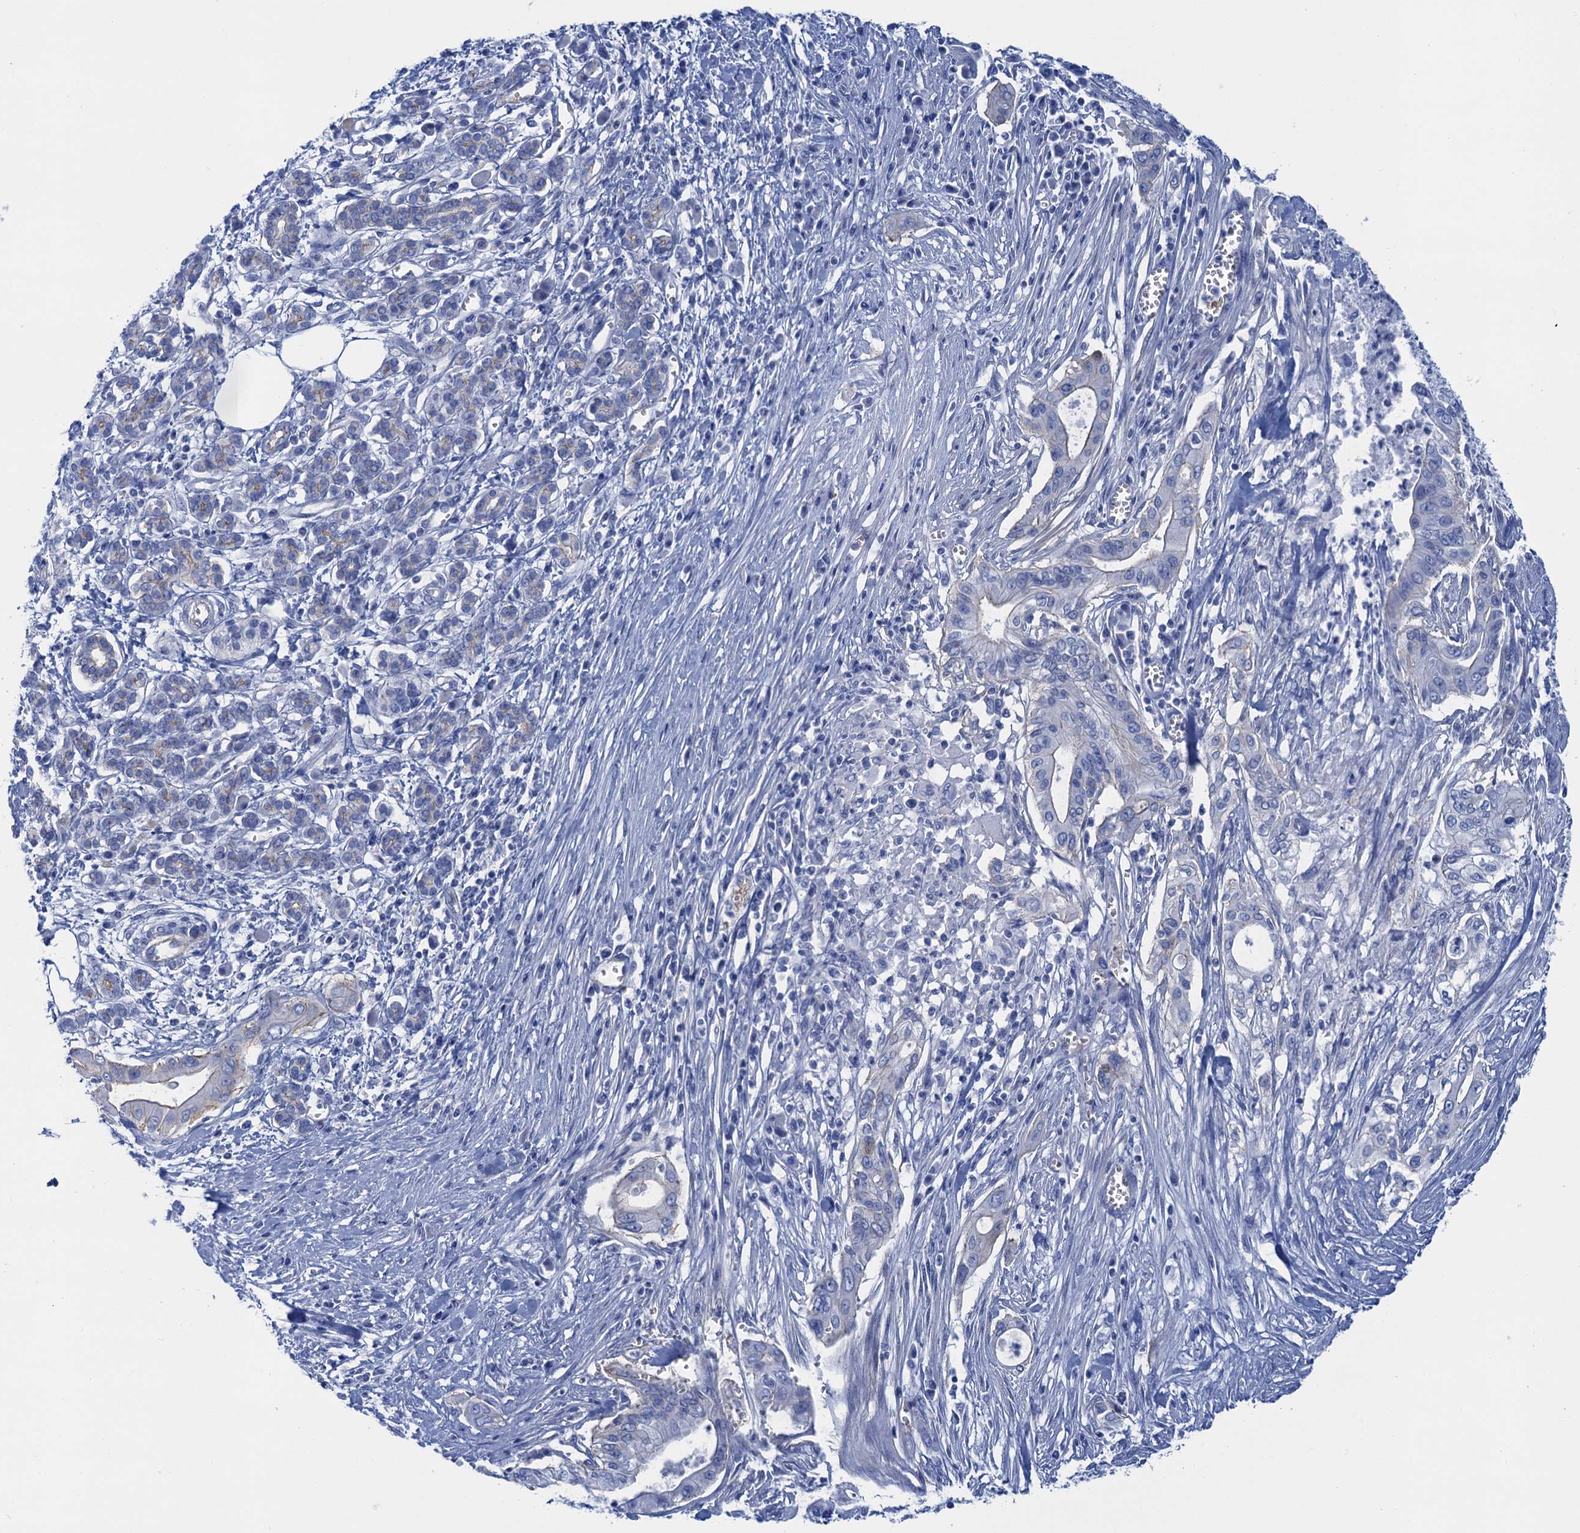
{"staining": {"intensity": "negative", "quantity": "none", "location": "none"}, "tissue": "pancreatic cancer", "cell_type": "Tumor cells", "image_type": "cancer", "snomed": [{"axis": "morphology", "description": "Adenocarcinoma, NOS"}, {"axis": "topography", "description": "Pancreas"}], "caption": "IHC photomicrograph of neoplastic tissue: human pancreatic adenocarcinoma stained with DAB (3,3'-diaminobenzidine) reveals no significant protein staining in tumor cells. The staining was performed using DAB to visualize the protein expression in brown, while the nuclei were stained in blue with hematoxylin (Magnification: 20x).", "gene": "CALML5", "patient": {"sex": "male", "age": 58}}